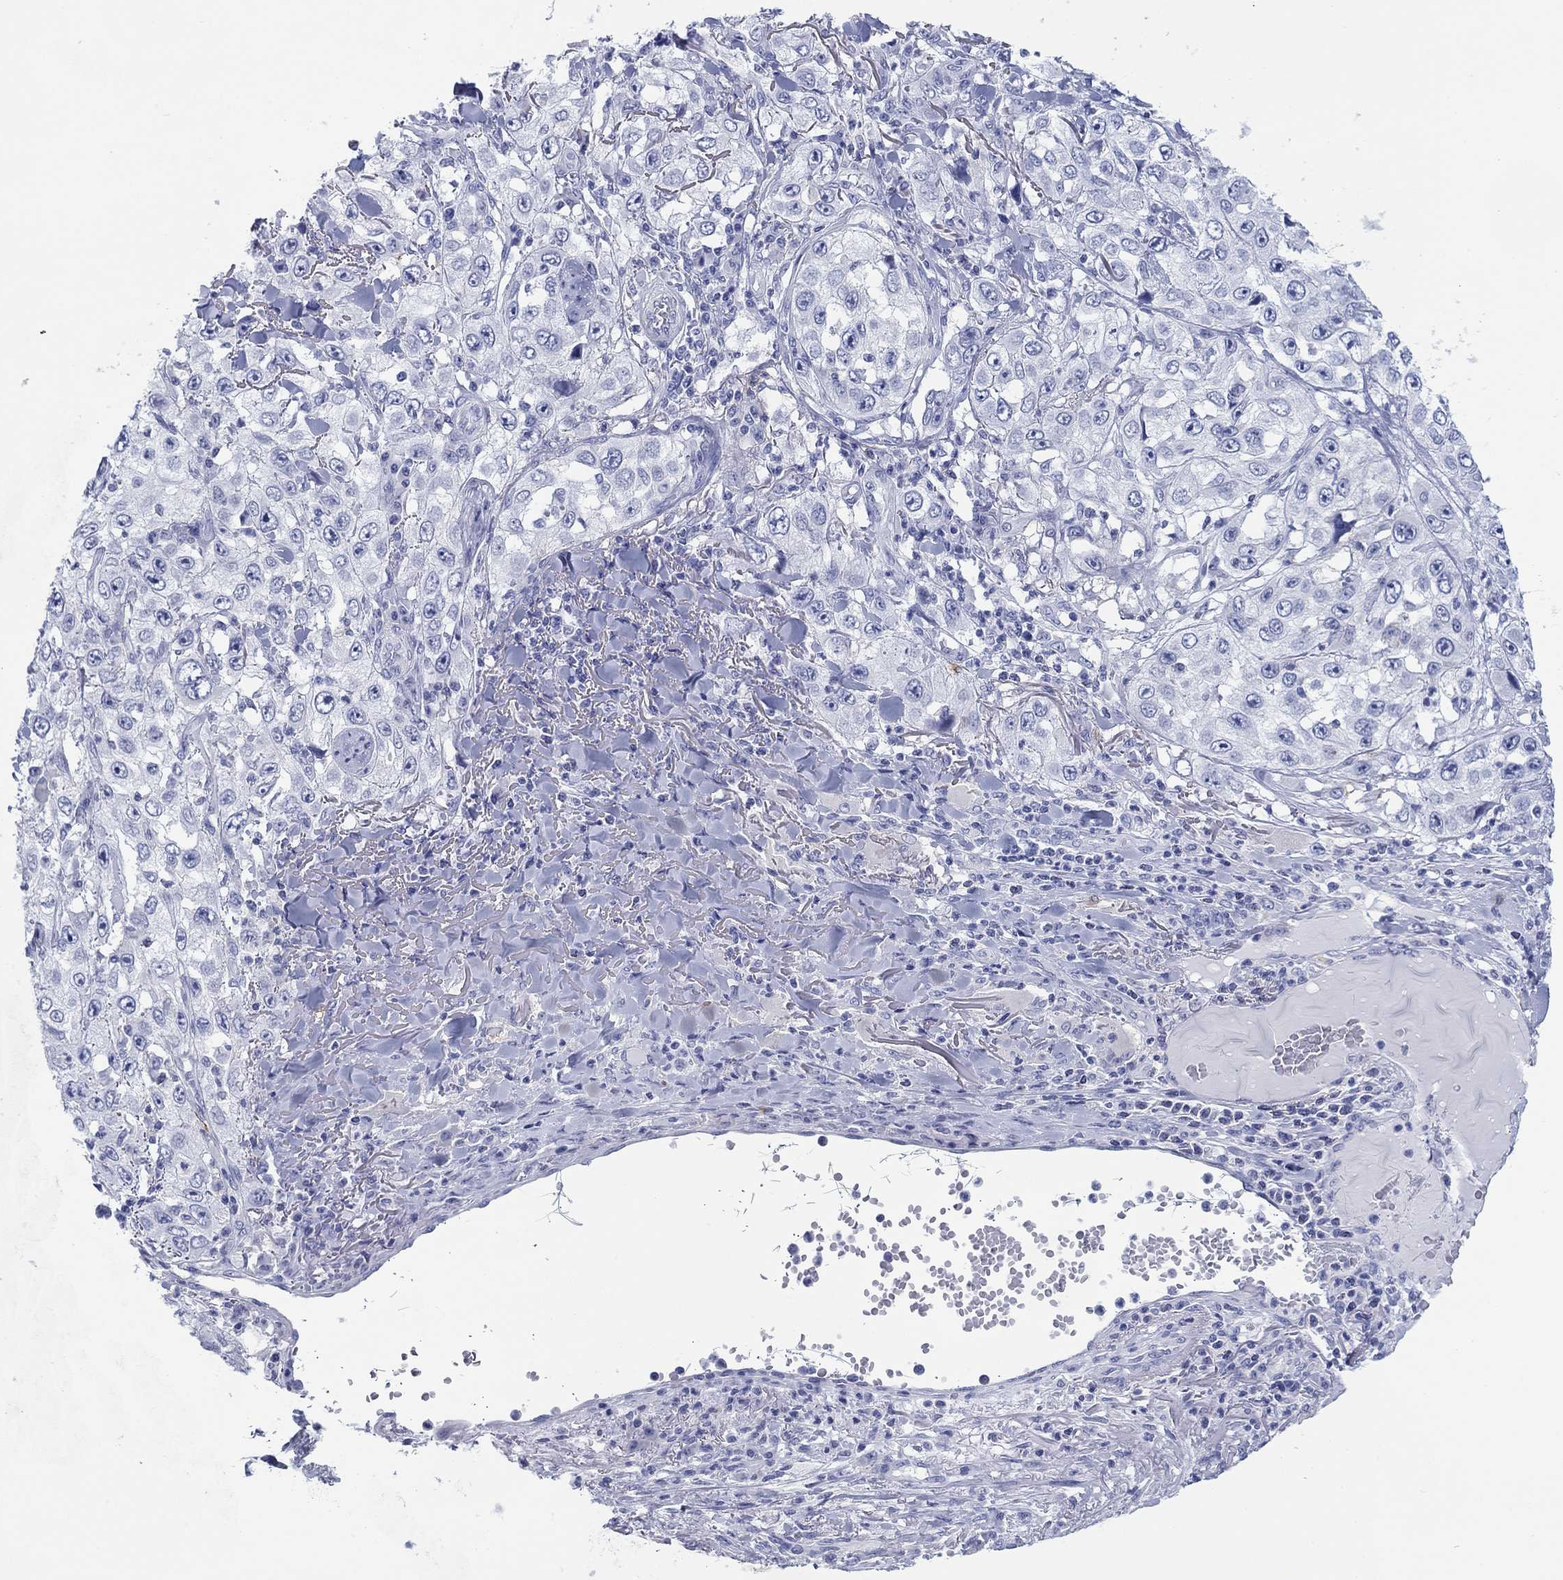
{"staining": {"intensity": "negative", "quantity": "none", "location": "none"}, "tissue": "skin cancer", "cell_type": "Tumor cells", "image_type": "cancer", "snomed": [{"axis": "morphology", "description": "Squamous cell carcinoma, NOS"}, {"axis": "topography", "description": "Skin"}], "caption": "An immunohistochemistry (IHC) micrograph of squamous cell carcinoma (skin) is shown. There is no staining in tumor cells of squamous cell carcinoma (skin).", "gene": "ATP1B1", "patient": {"sex": "male", "age": 82}}